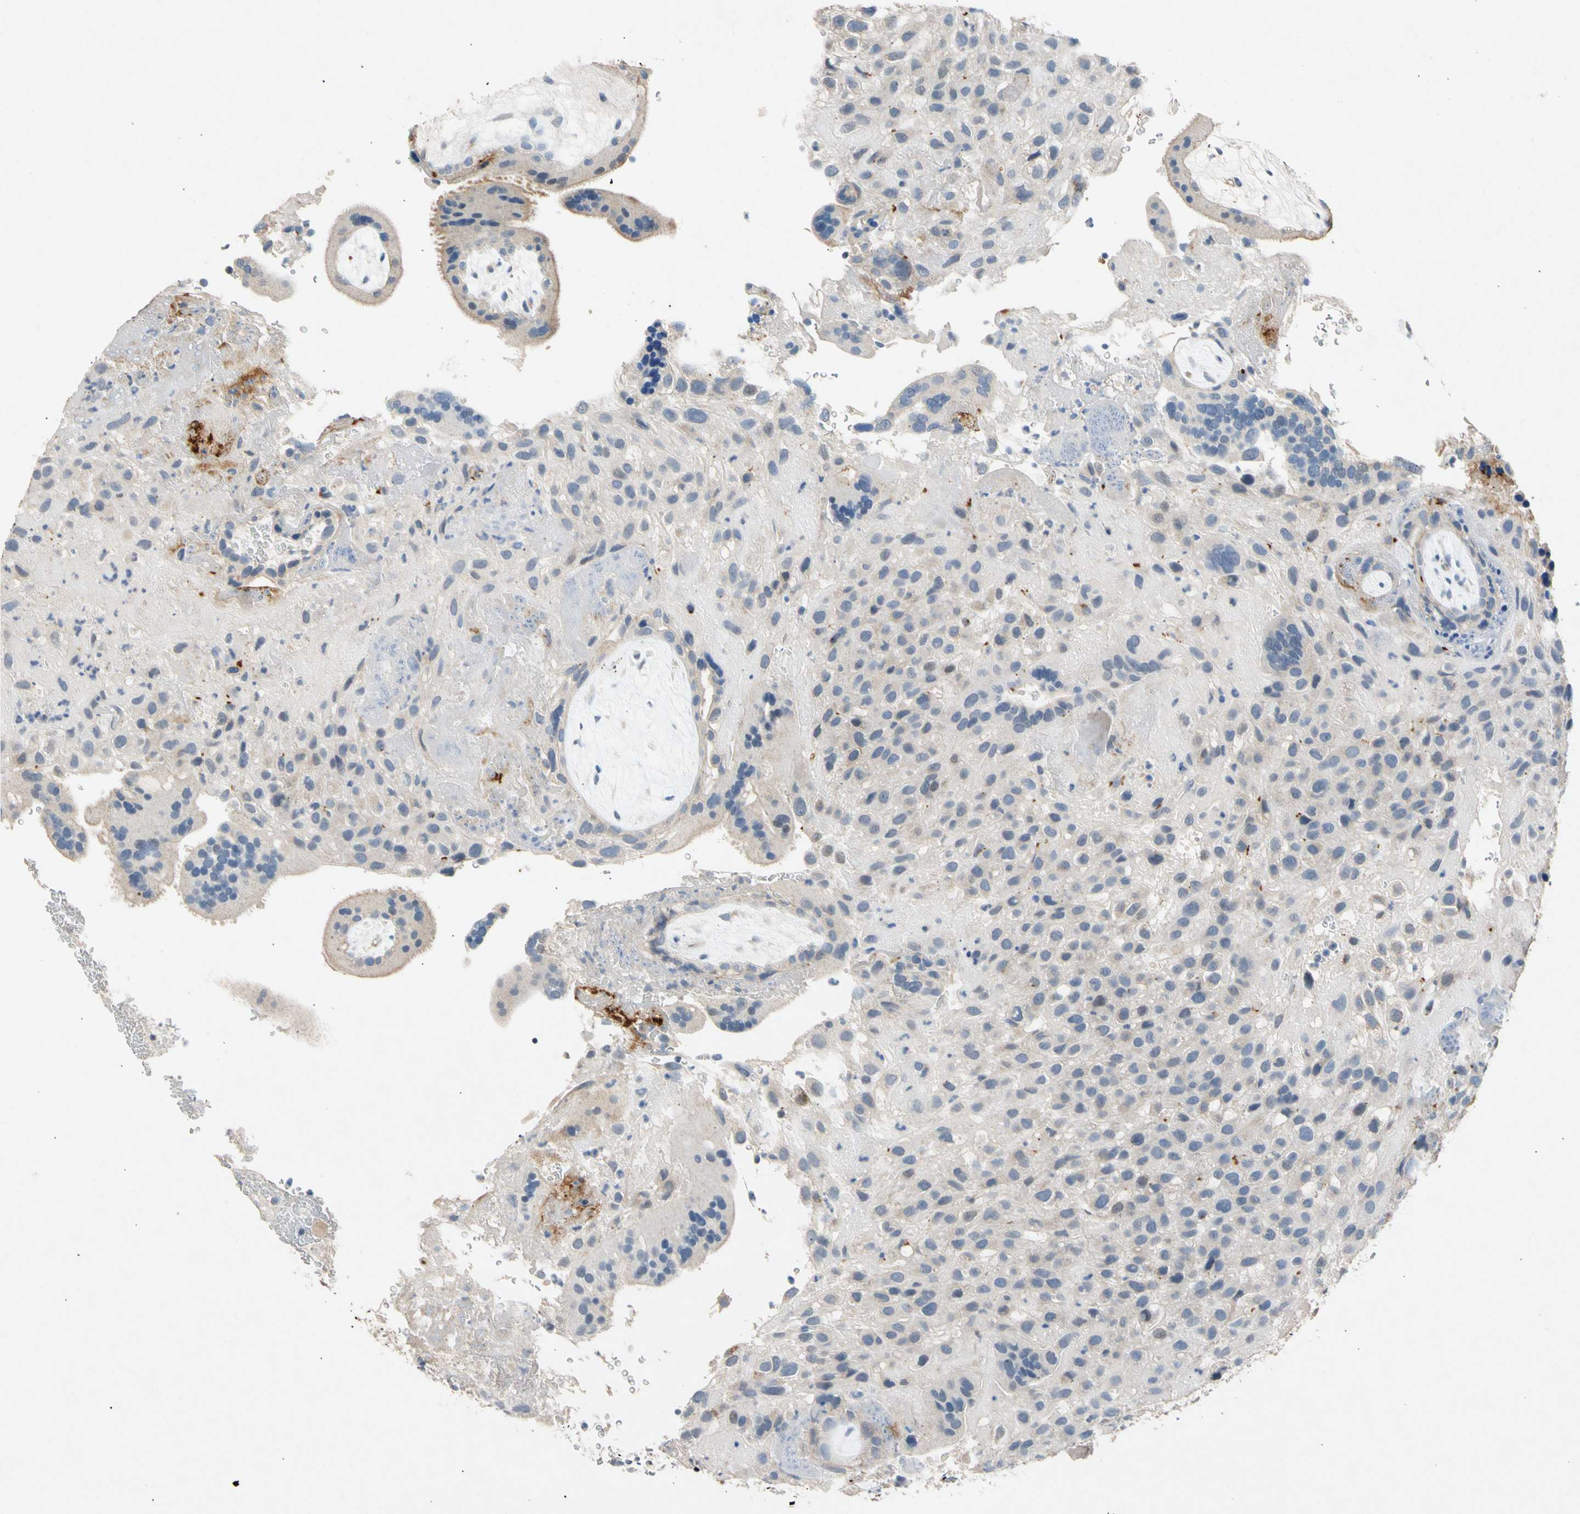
{"staining": {"intensity": "negative", "quantity": "none", "location": "none"}, "tissue": "placenta", "cell_type": "Decidual cells", "image_type": "normal", "snomed": [{"axis": "morphology", "description": "Normal tissue, NOS"}, {"axis": "topography", "description": "Placenta"}], "caption": "High magnification brightfield microscopy of normal placenta stained with DAB (brown) and counterstained with hematoxylin (blue): decidual cells show no significant positivity. (Brightfield microscopy of DAB (3,3'-diaminobenzidine) immunohistochemistry at high magnification).", "gene": "GASK1B", "patient": {"sex": "female", "age": 19}}